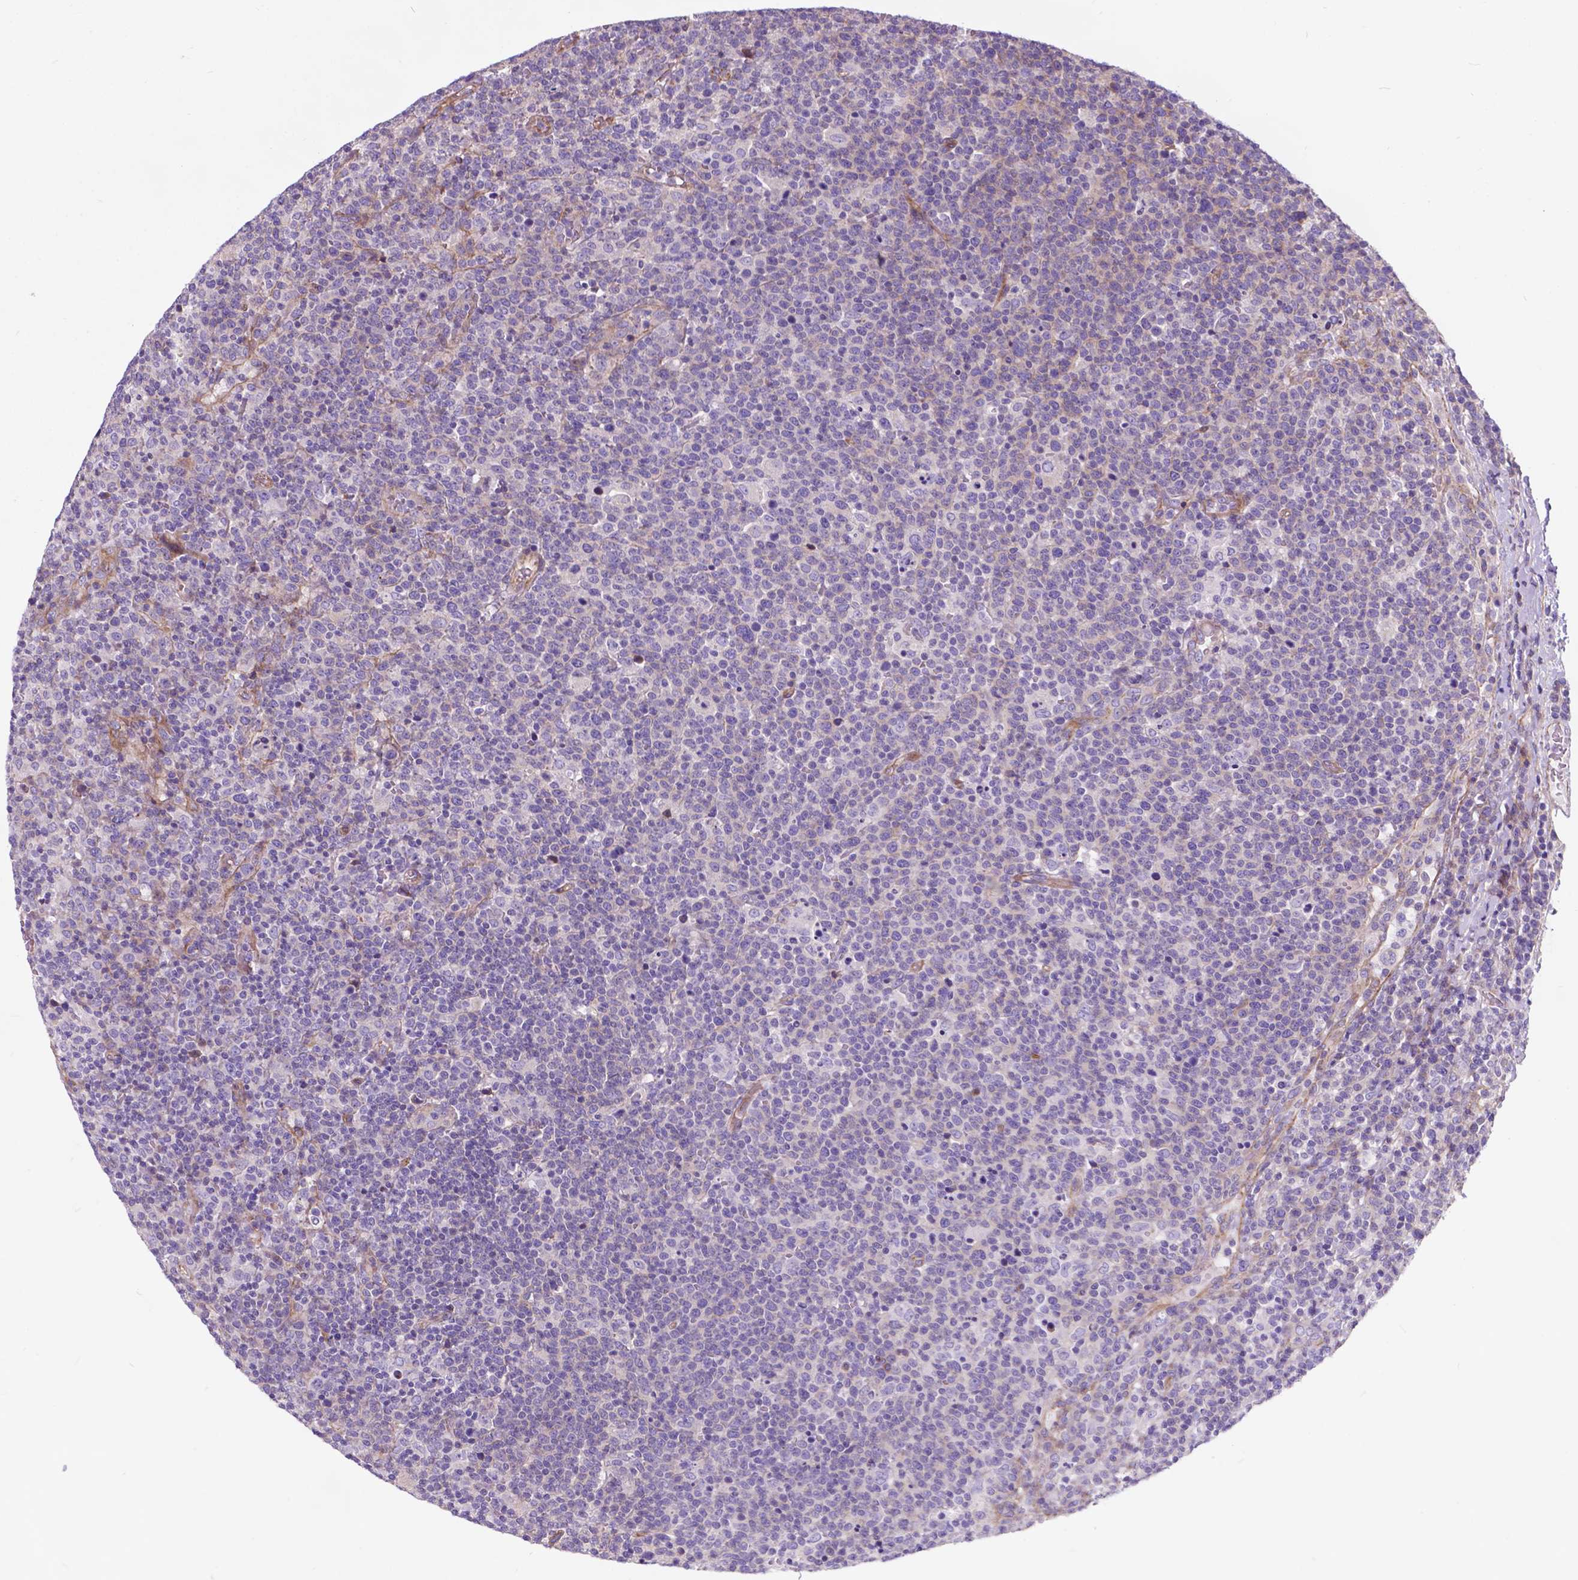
{"staining": {"intensity": "negative", "quantity": "none", "location": "none"}, "tissue": "lymphoma", "cell_type": "Tumor cells", "image_type": "cancer", "snomed": [{"axis": "morphology", "description": "Malignant lymphoma, non-Hodgkin's type, High grade"}, {"axis": "topography", "description": "Lymph node"}], "caption": "IHC of malignant lymphoma, non-Hodgkin's type (high-grade) shows no positivity in tumor cells.", "gene": "FLT4", "patient": {"sex": "male", "age": 61}}